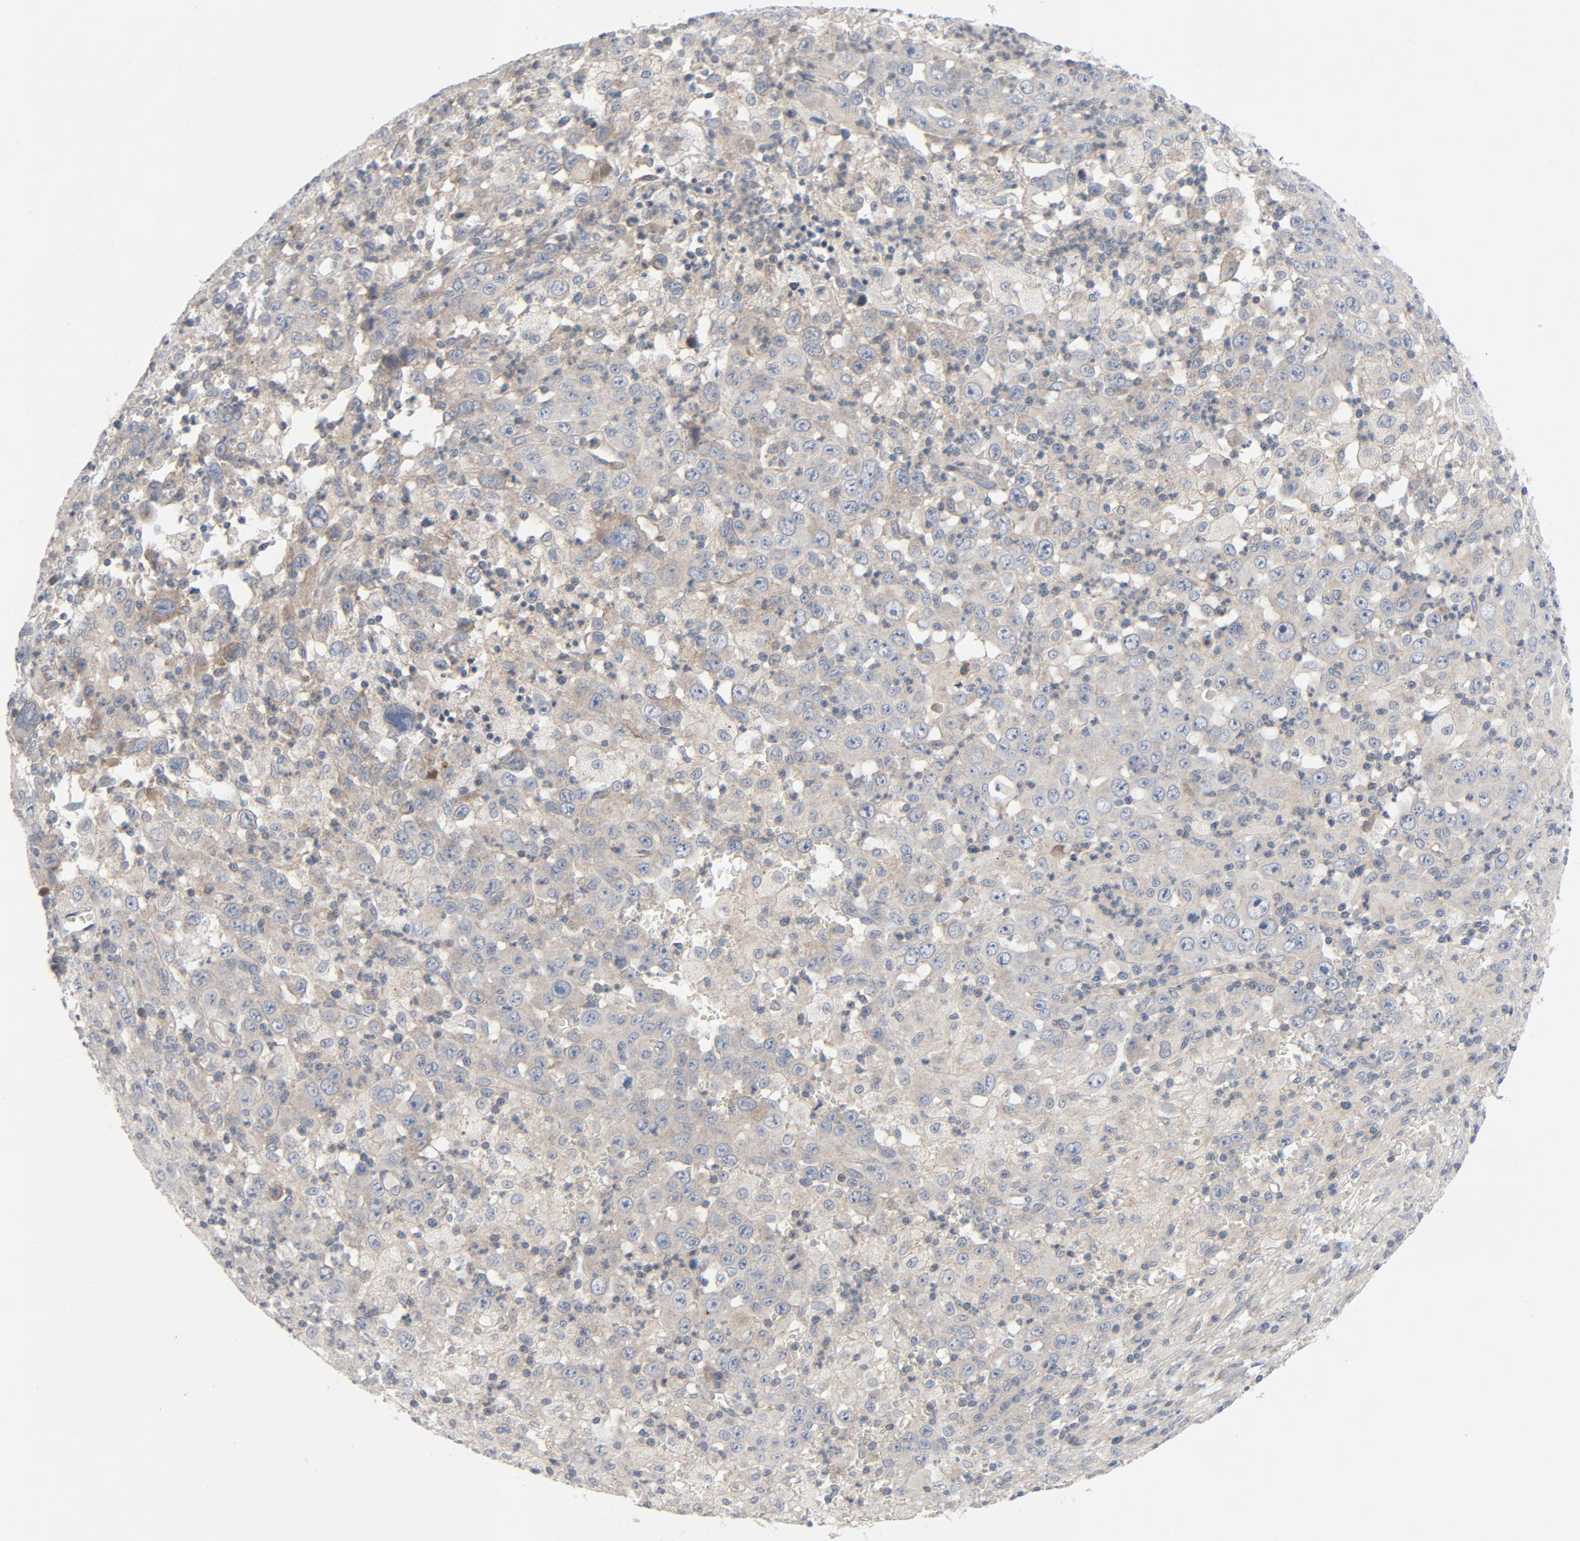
{"staining": {"intensity": "weak", "quantity": ">75%", "location": "cytoplasmic/membranous"}, "tissue": "melanoma", "cell_type": "Tumor cells", "image_type": "cancer", "snomed": [{"axis": "morphology", "description": "Malignant melanoma, Metastatic site"}, {"axis": "topography", "description": "Skin"}], "caption": "Weak cytoplasmic/membranous staining is identified in approximately >75% of tumor cells in melanoma.", "gene": "TSG101", "patient": {"sex": "female", "age": 56}}